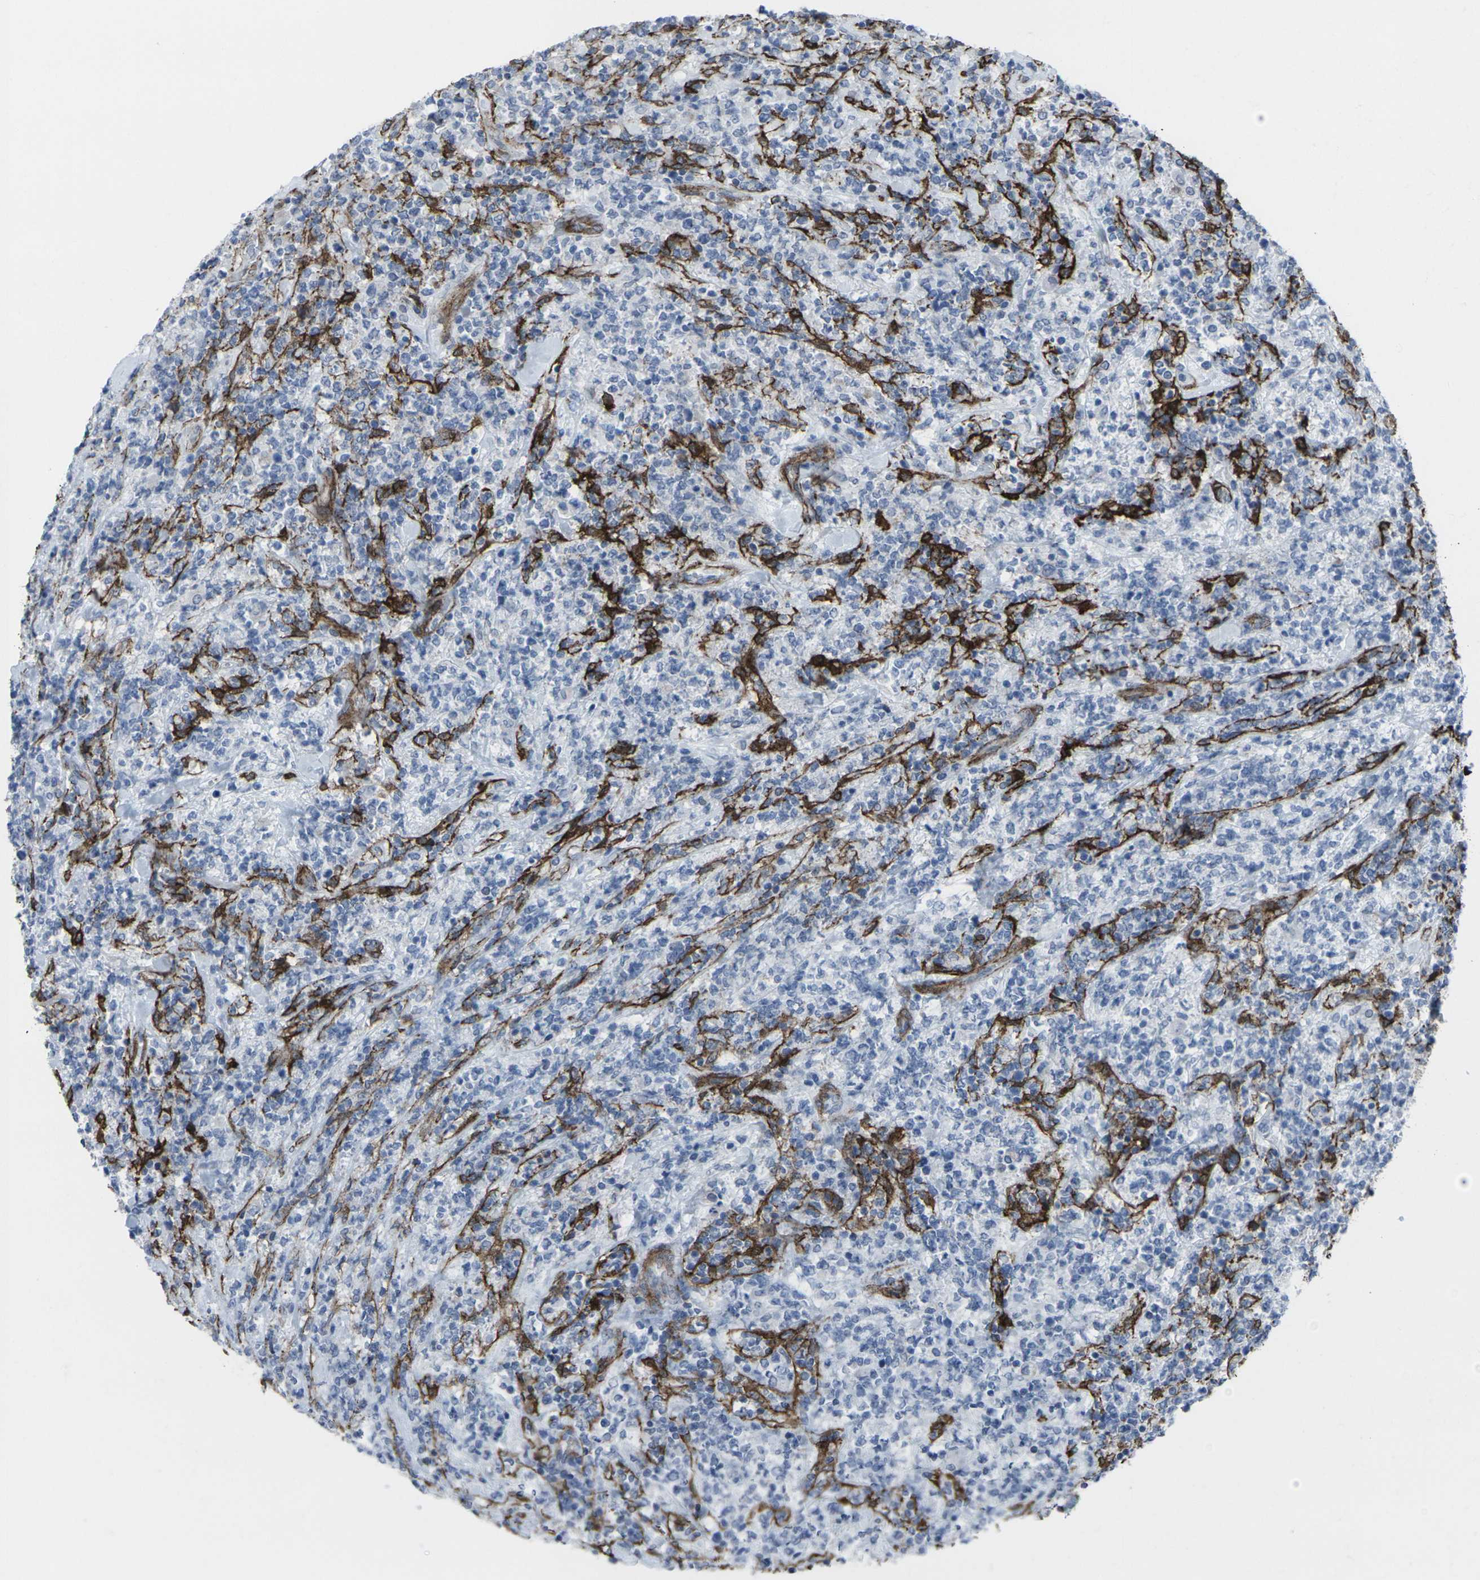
{"staining": {"intensity": "negative", "quantity": "none", "location": "none"}, "tissue": "lymphoma", "cell_type": "Tumor cells", "image_type": "cancer", "snomed": [{"axis": "morphology", "description": "Malignant lymphoma, non-Hodgkin's type, High grade"}, {"axis": "topography", "description": "Soft tissue"}], "caption": "The micrograph demonstrates no staining of tumor cells in lymphoma.", "gene": "CDH11", "patient": {"sex": "male", "age": 18}}